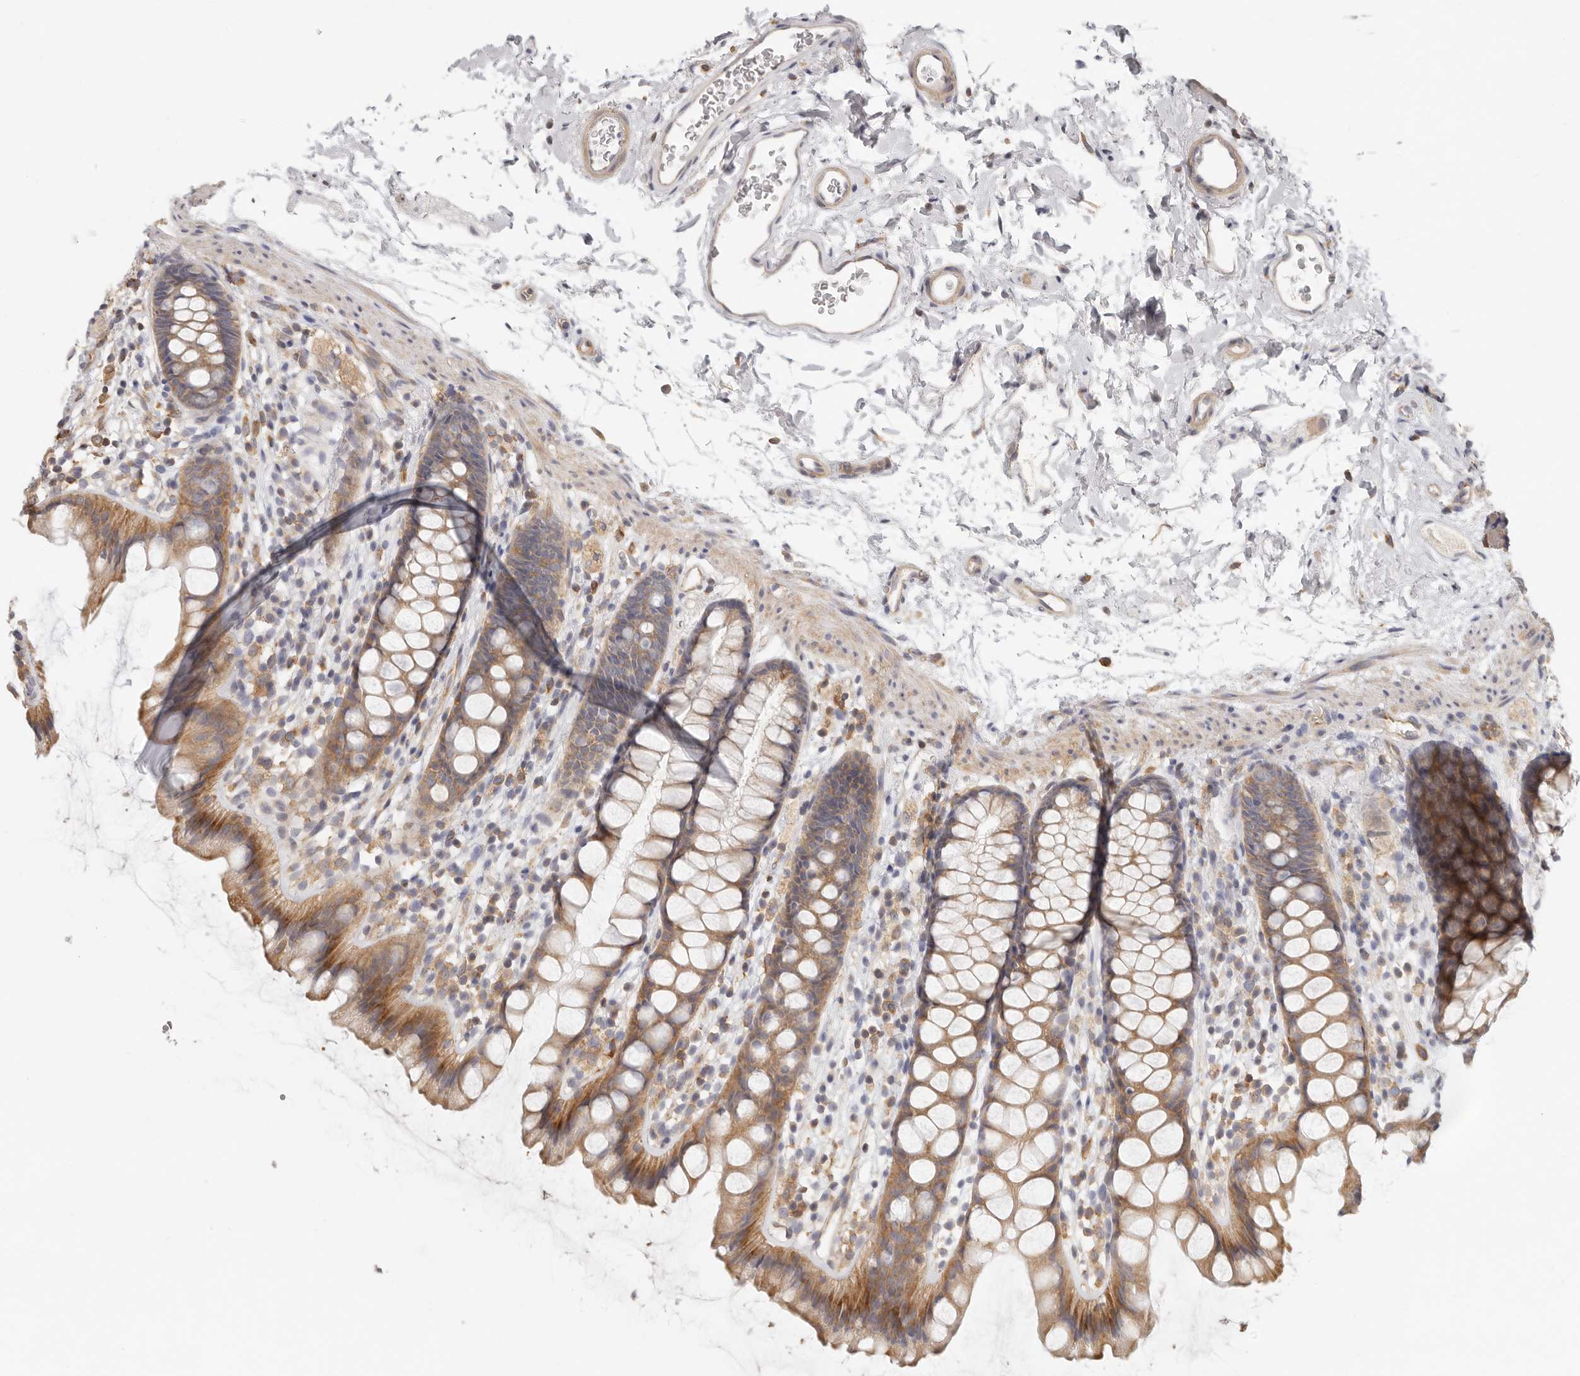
{"staining": {"intensity": "moderate", "quantity": ">75%", "location": "cytoplasmic/membranous"}, "tissue": "rectum", "cell_type": "Glandular cells", "image_type": "normal", "snomed": [{"axis": "morphology", "description": "Normal tissue, NOS"}, {"axis": "topography", "description": "Rectum"}], "caption": "Protein staining of unremarkable rectum reveals moderate cytoplasmic/membranous expression in about >75% of glandular cells.", "gene": "ANXA9", "patient": {"sex": "female", "age": 65}}